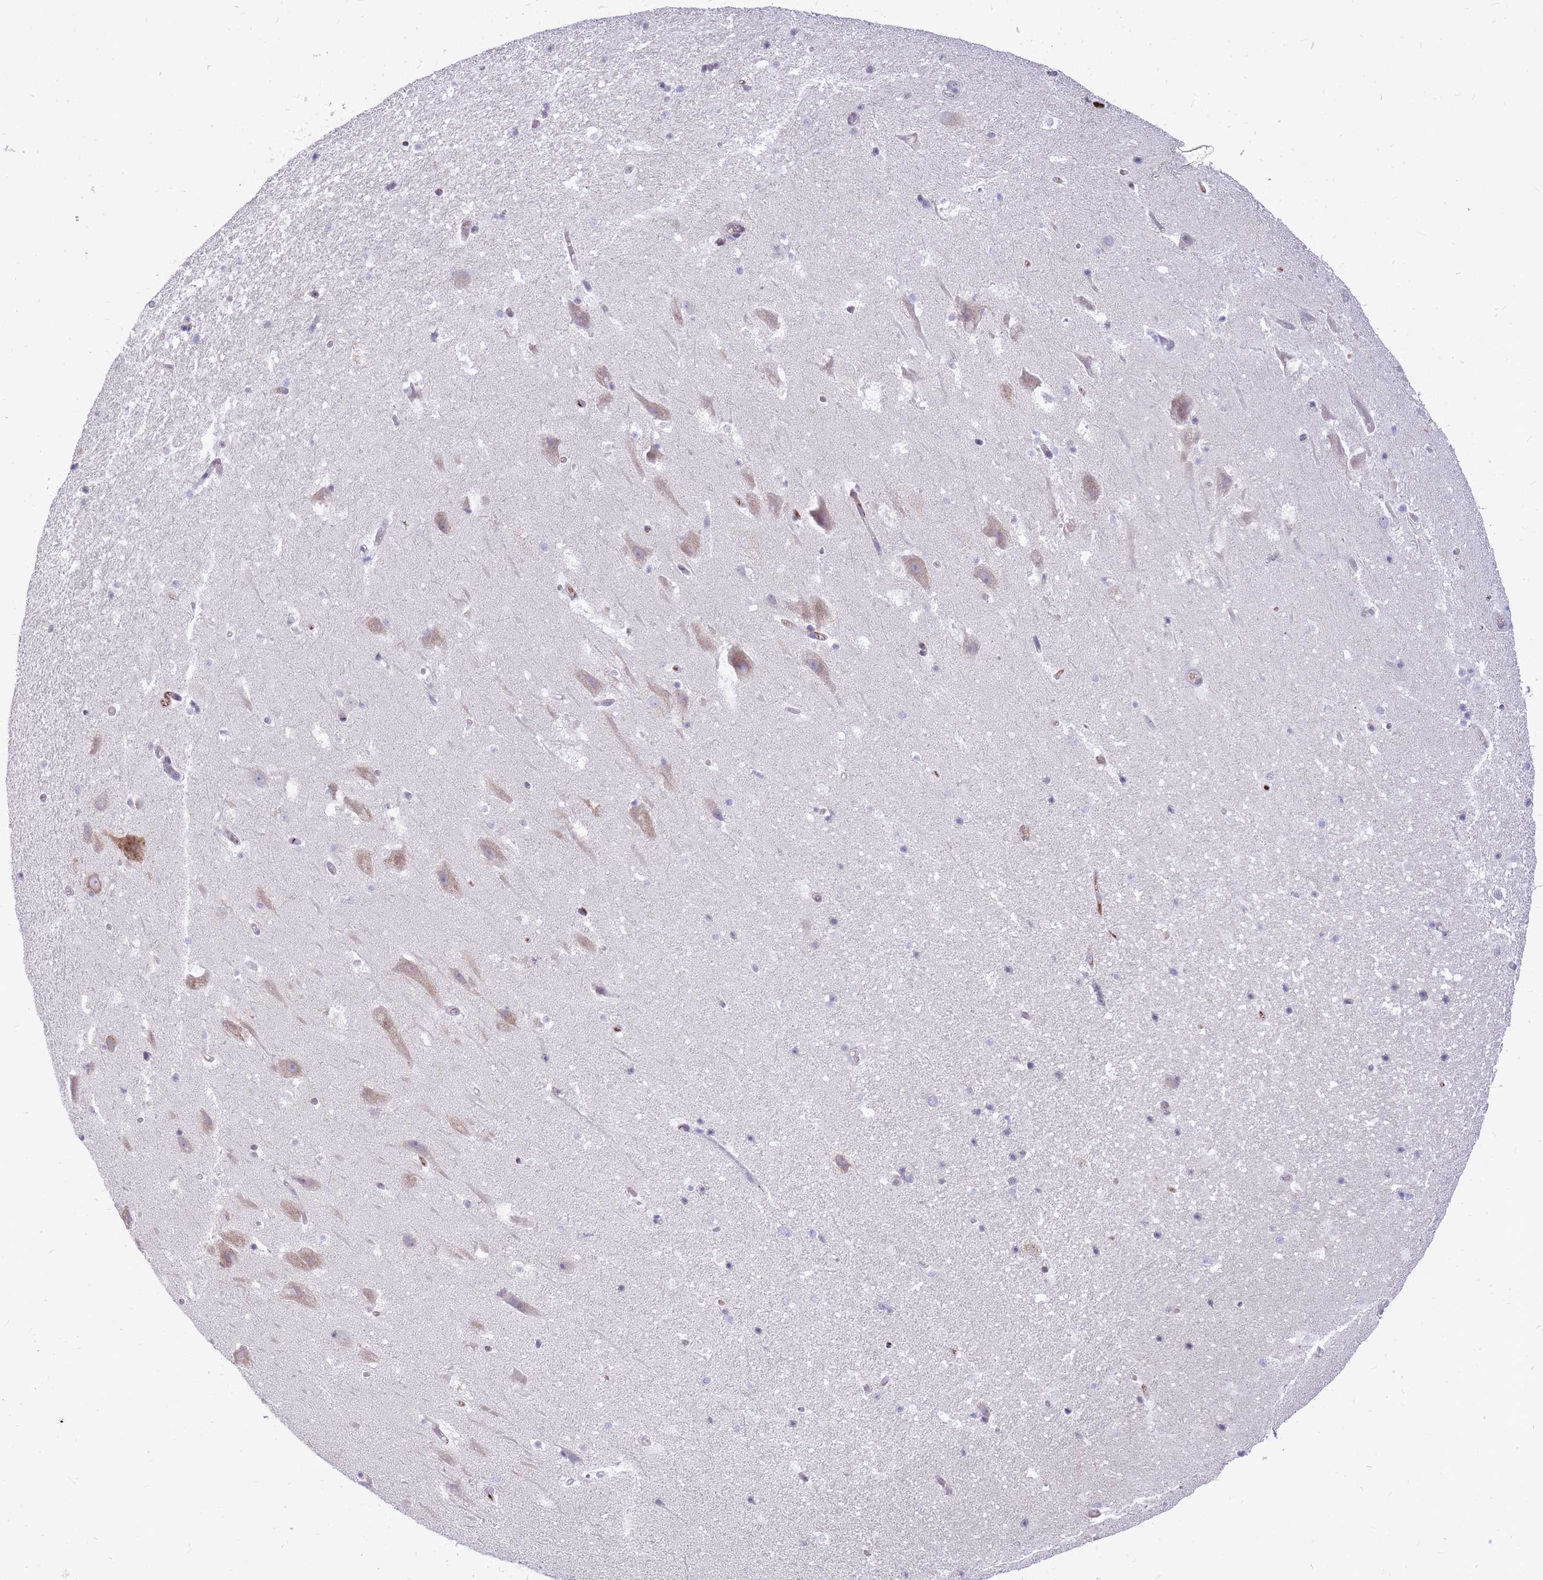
{"staining": {"intensity": "negative", "quantity": "none", "location": "none"}, "tissue": "hippocampus", "cell_type": "Glial cells", "image_type": "normal", "snomed": [{"axis": "morphology", "description": "Normal tissue, NOS"}, {"axis": "topography", "description": "Hippocampus"}], "caption": "Immunohistochemistry micrograph of benign hippocampus: hippocampus stained with DAB (3,3'-diaminobenzidine) displays no significant protein expression in glial cells. The staining was performed using DAB (3,3'-diaminobenzidine) to visualize the protein expression in brown, while the nuclei were stained in blue with hematoxylin (Magnification: 20x).", "gene": "HOOK2", "patient": {"sex": "male", "age": 37}}